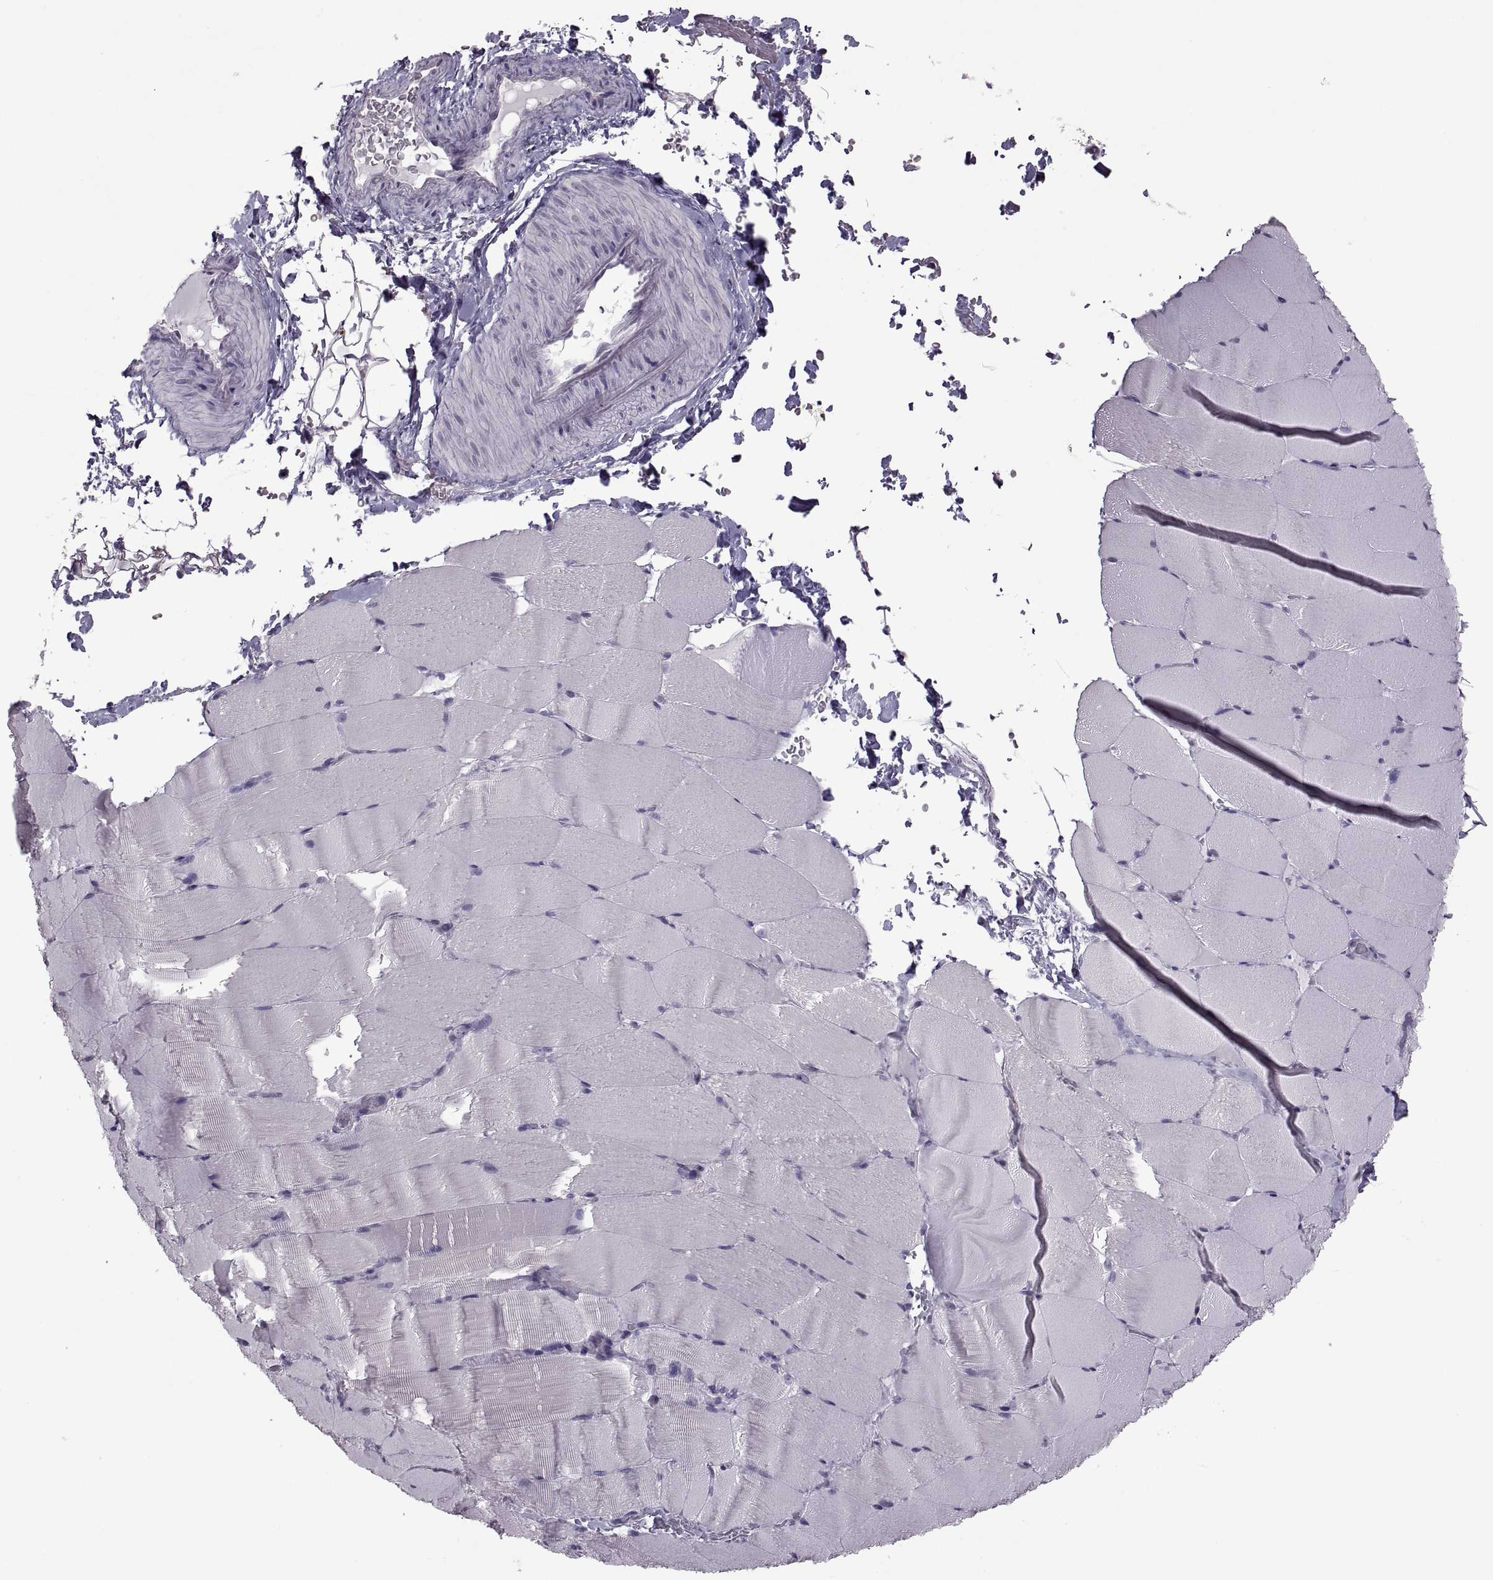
{"staining": {"intensity": "negative", "quantity": "none", "location": "none"}, "tissue": "skeletal muscle", "cell_type": "Myocytes", "image_type": "normal", "snomed": [{"axis": "morphology", "description": "Normal tissue, NOS"}, {"axis": "topography", "description": "Skeletal muscle"}], "caption": "An immunohistochemistry (IHC) image of unremarkable skeletal muscle is shown. There is no staining in myocytes of skeletal muscle. (DAB immunohistochemistry with hematoxylin counter stain).", "gene": "PABPC1", "patient": {"sex": "female", "age": 37}}